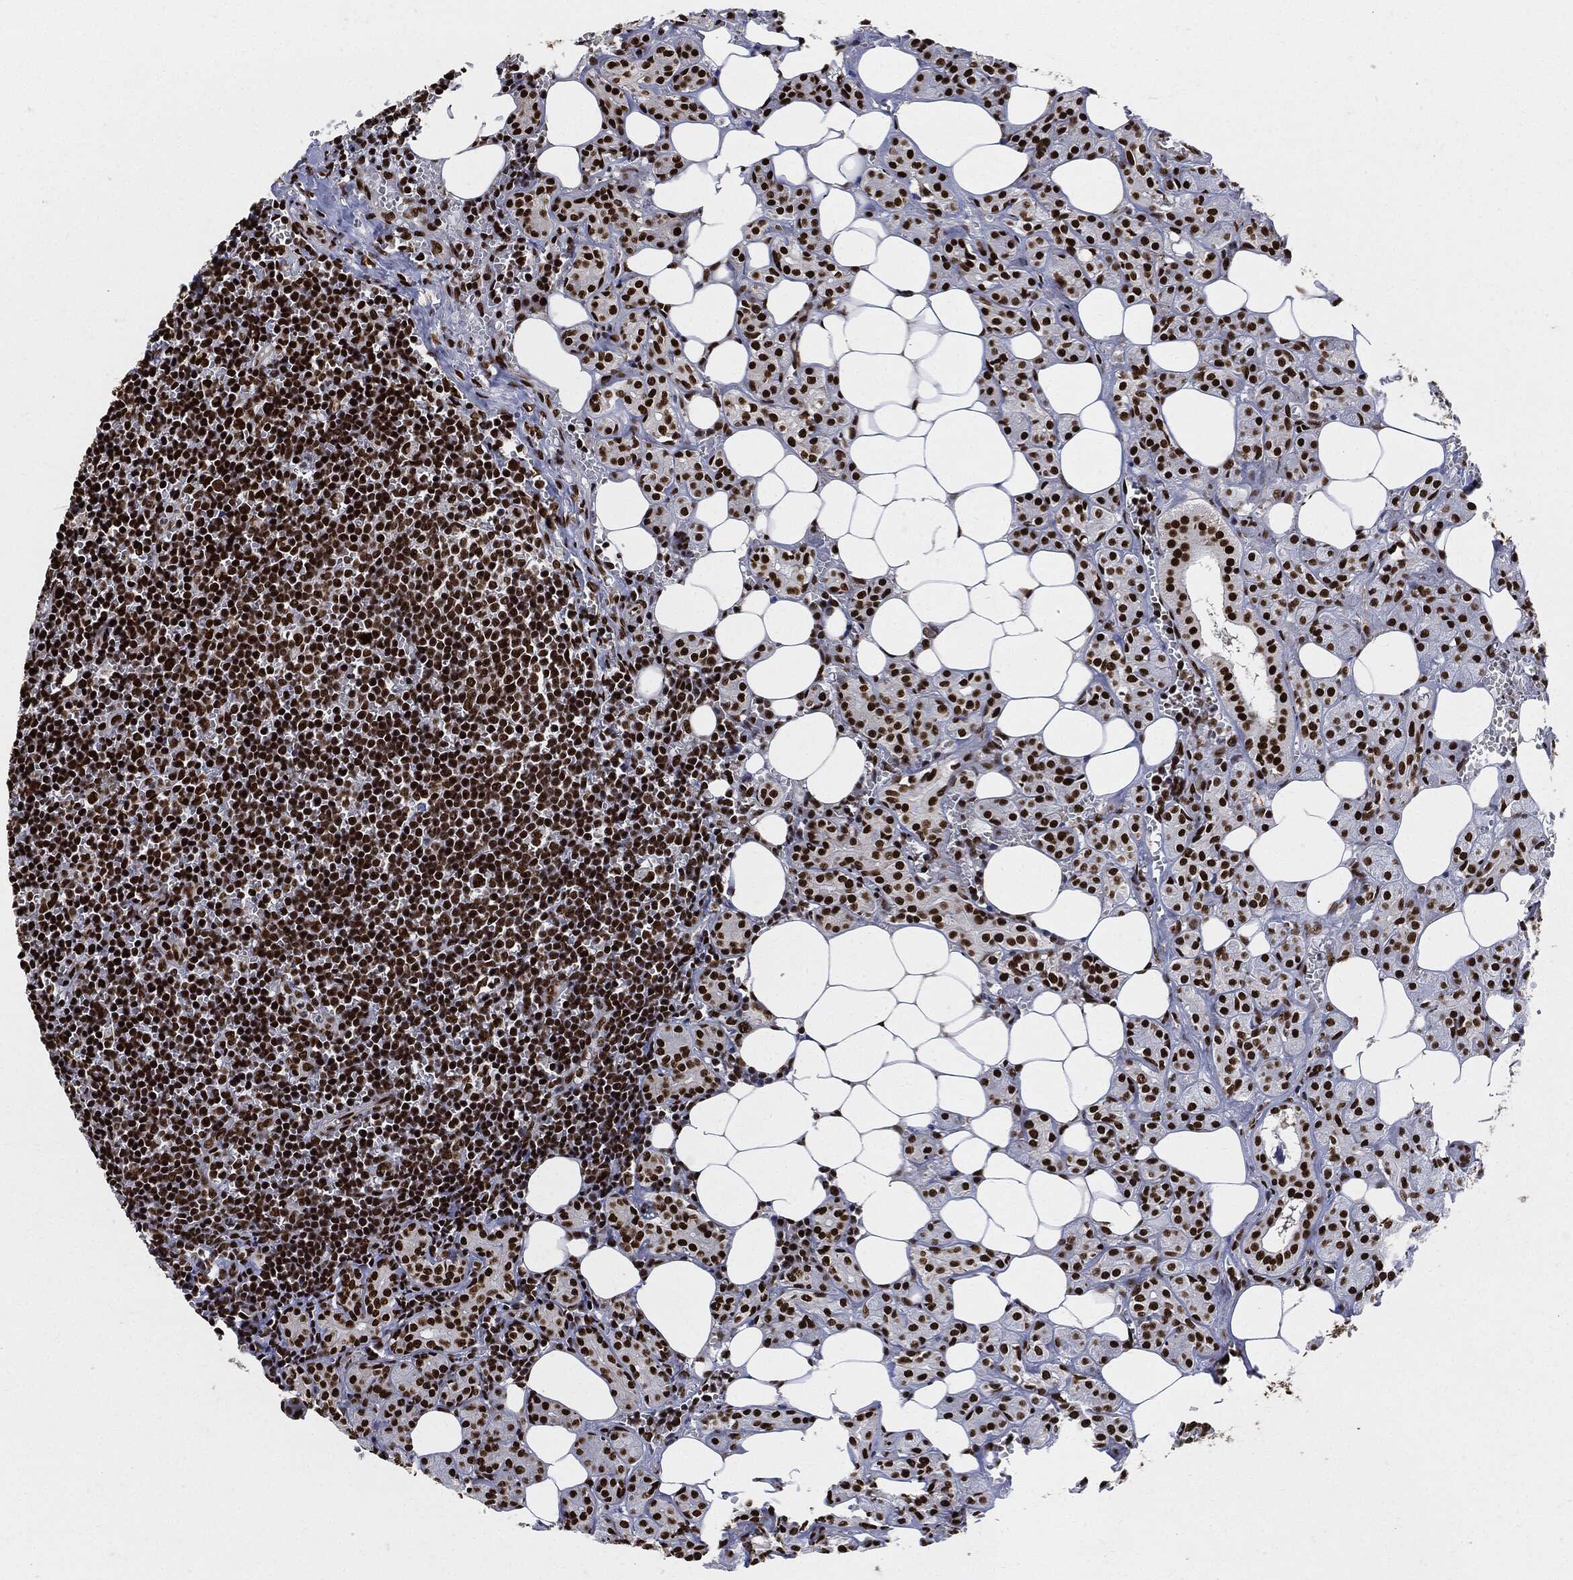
{"staining": {"intensity": "strong", "quantity": ">75%", "location": "nuclear"}, "tissue": "lymph node", "cell_type": "Germinal center cells", "image_type": "normal", "snomed": [{"axis": "morphology", "description": "Normal tissue, NOS"}, {"axis": "topography", "description": "Lymph node"}, {"axis": "topography", "description": "Salivary gland"}], "caption": "IHC micrograph of unremarkable lymph node: lymph node stained using IHC shows high levels of strong protein expression localized specifically in the nuclear of germinal center cells, appearing as a nuclear brown color.", "gene": "RECQL", "patient": {"sex": "male", "age": 78}}